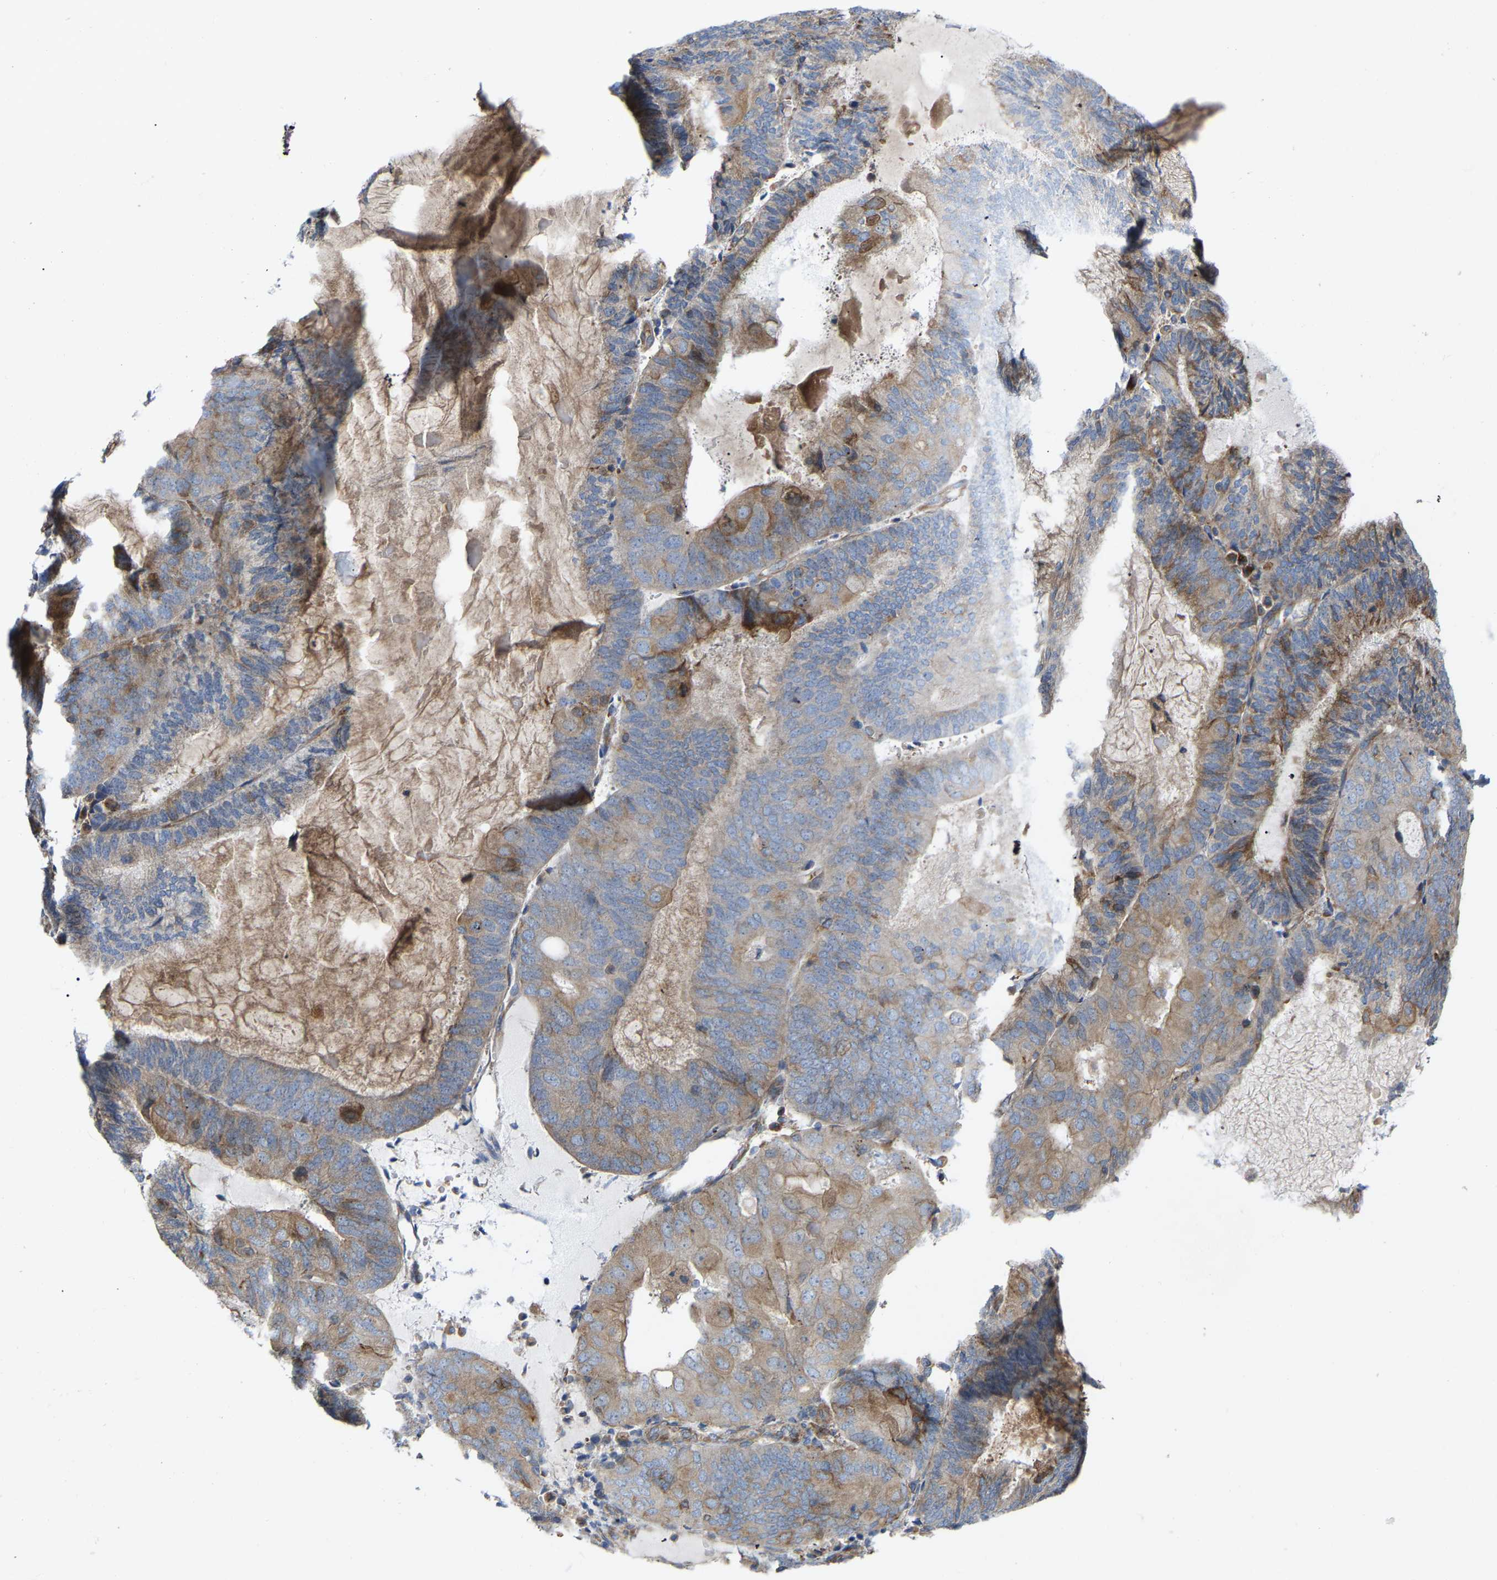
{"staining": {"intensity": "moderate", "quantity": "25%-75%", "location": "cytoplasmic/membranous"}, "tissue": "endometrial cancer", "cell_type": "Tumor cells", "image_type": "cancer", "snomed": [{"axis": "morphology", "description": "Adenocarcinoma, NOS"}, {"axis": "topography", "description": "Endometrium"}], "caption": "A medium amount of moderate cytoplasmic/membranous staining is seen in approximately 25%-75% of tumor cells in endometrial cancer tissue.", "gene": "TOR1B", "patient": {"sex": "female", "age": 81}}